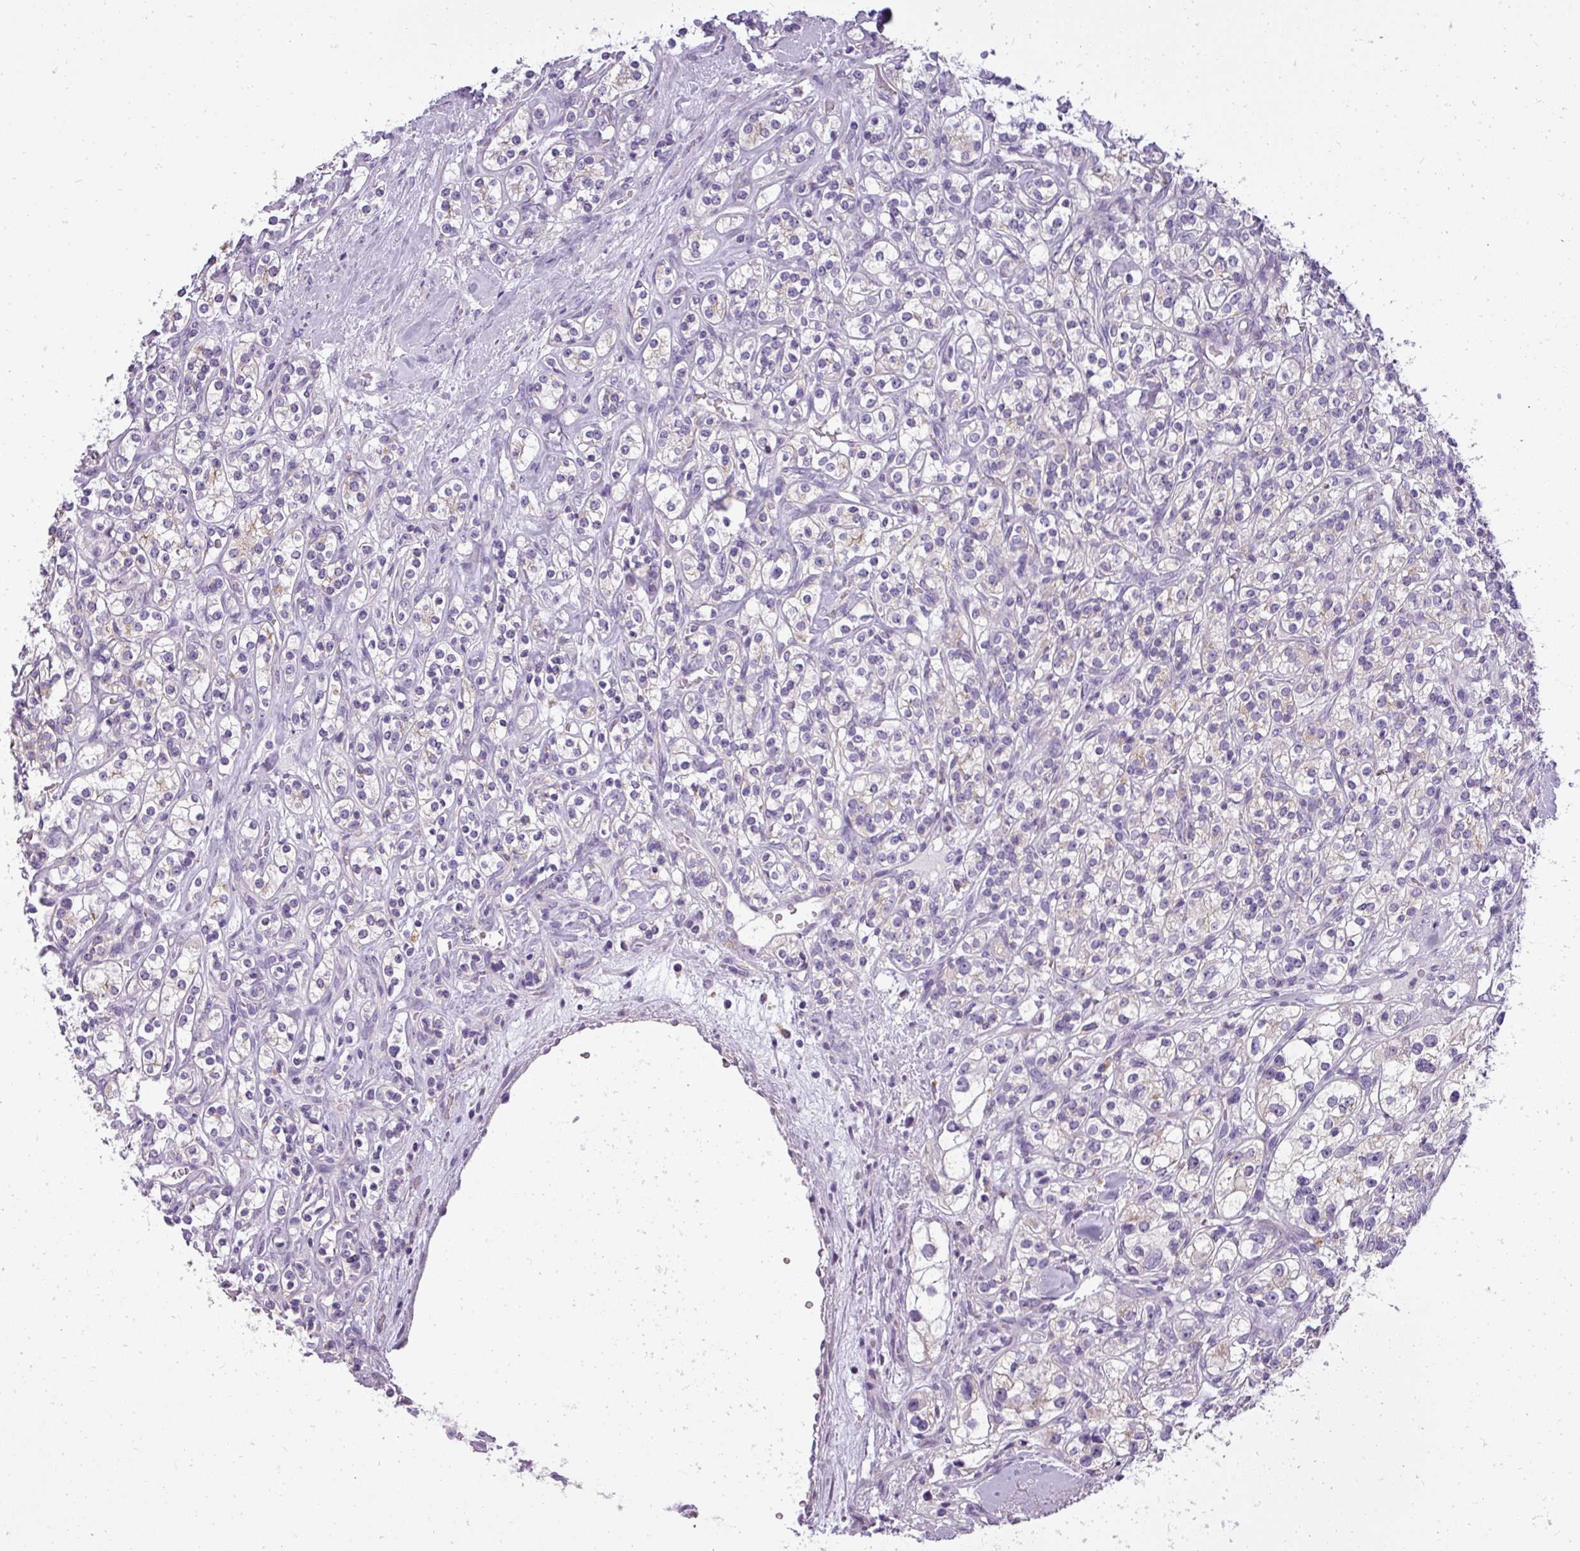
{"staining": {"intensity": "negative", "quantity": "none", "location": "none"}, "tissue": "renal cancer", "cell_type": "Tumor cells", "image_type": "cancer", "snomed": [{"axis": "morphology", "description": "Adenocarcinoma, NOS"}, {"axis": "topography", "description": "Kidney"}], "caption": "Immunohistochemical staining of human renal cancer exhibits no significant positivity in tumor cells.", "gene": "ATP6V1D", "patient": {"sex": "male", "age": 77}}